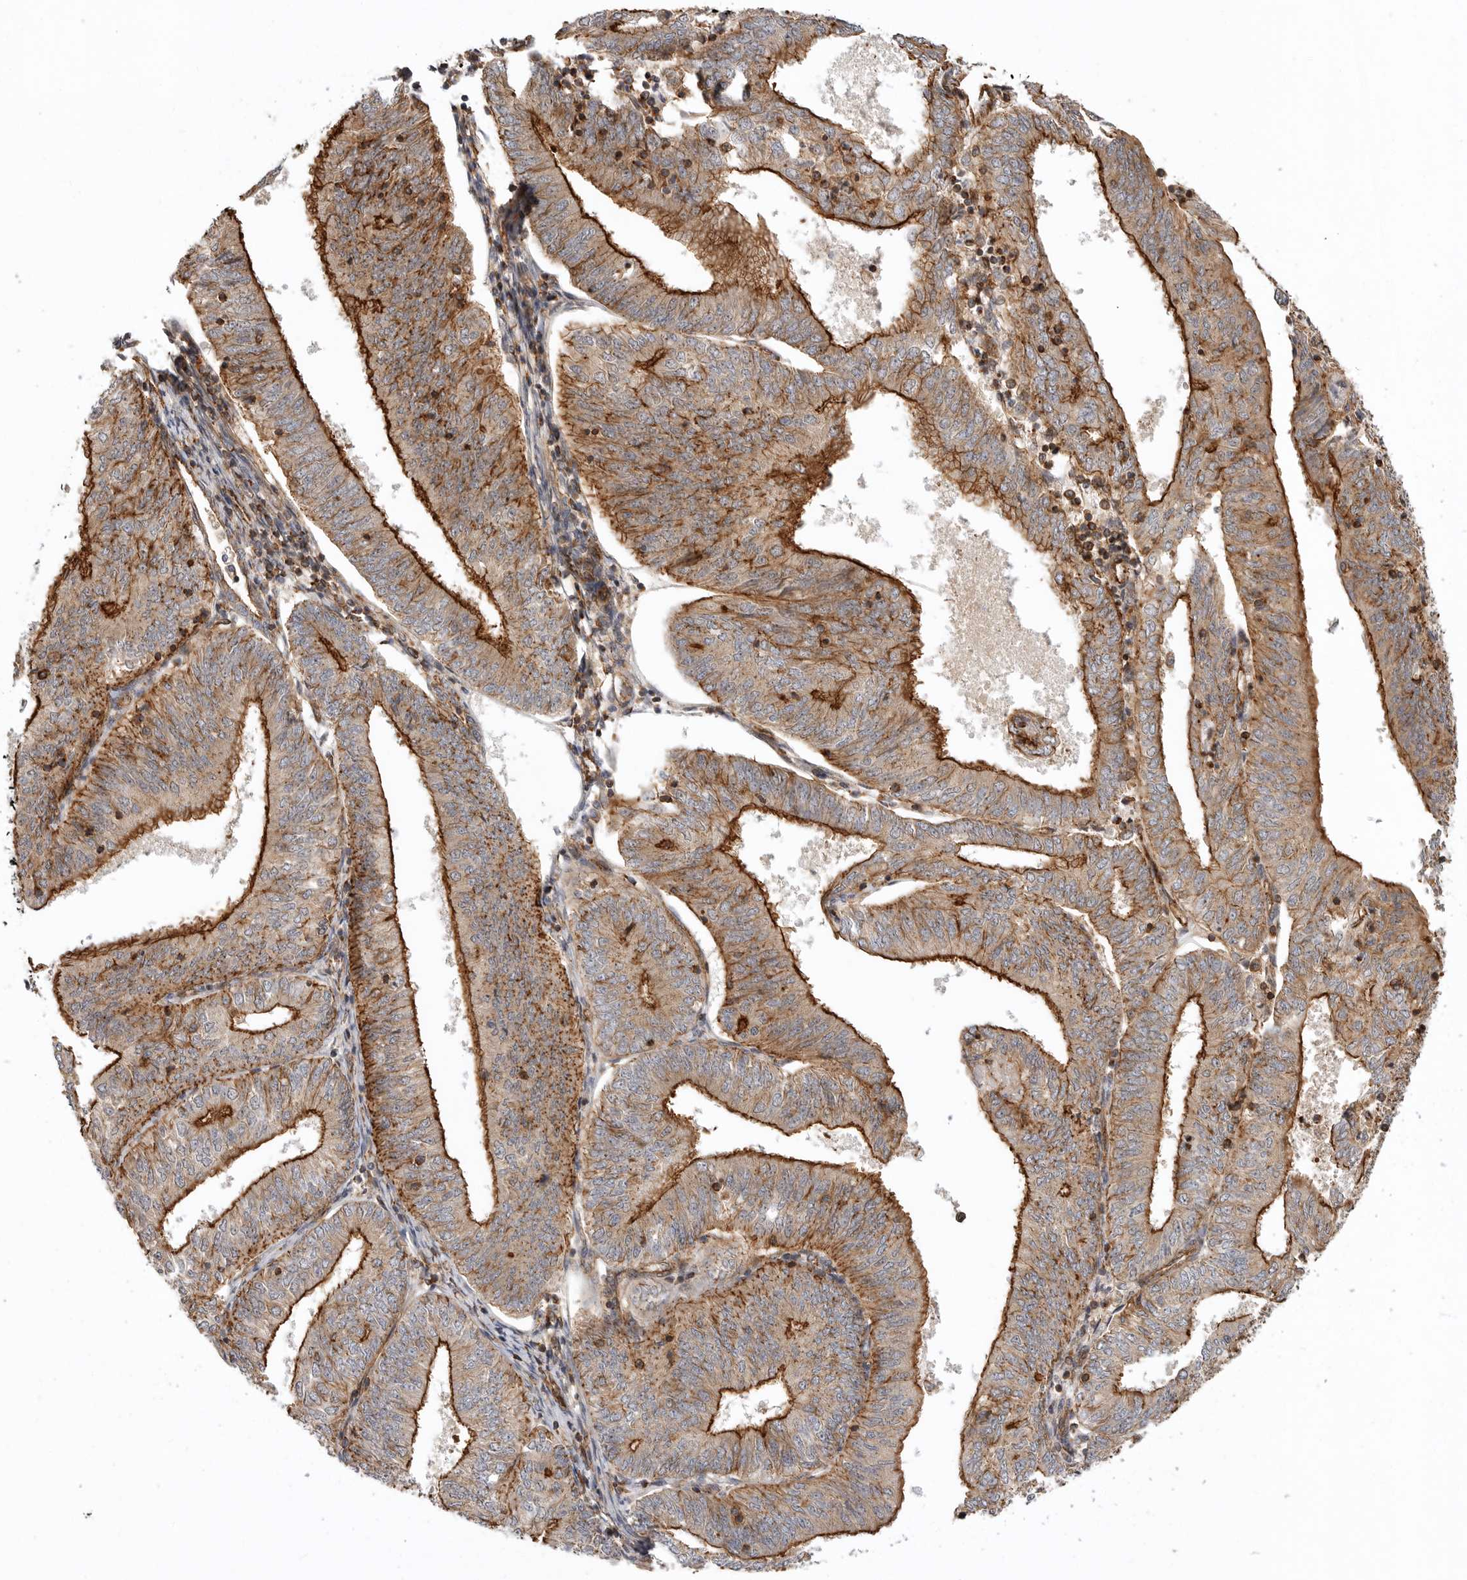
{"staining": {"intensity": "strong", "quantity": "25%-75%", "location": "cytoplasmic/membranous"}, "tissue": "endometrial cancer", "cell_type": "Tumor cells", "image_type": "cancer", "snomed": [{"axis": "morphology", "description": "Adenocarcinoma, NOS"}, {"axis": "topography", "description": "Endometrium"}], "caption": "Immunohistochemical staining of human endometrial cancer exhibits strong cytoplasmic/membranous protein expression in about 25%-75% of tumor cells. The protein is stained brown, and the nuclei are stained in blue (DAB (3,3'-diaminobenzidine) IHC with brightfield microscopy, high magnification).", "gene": "GPATCH2", "patient": {"sex": "female", "age": 58}}